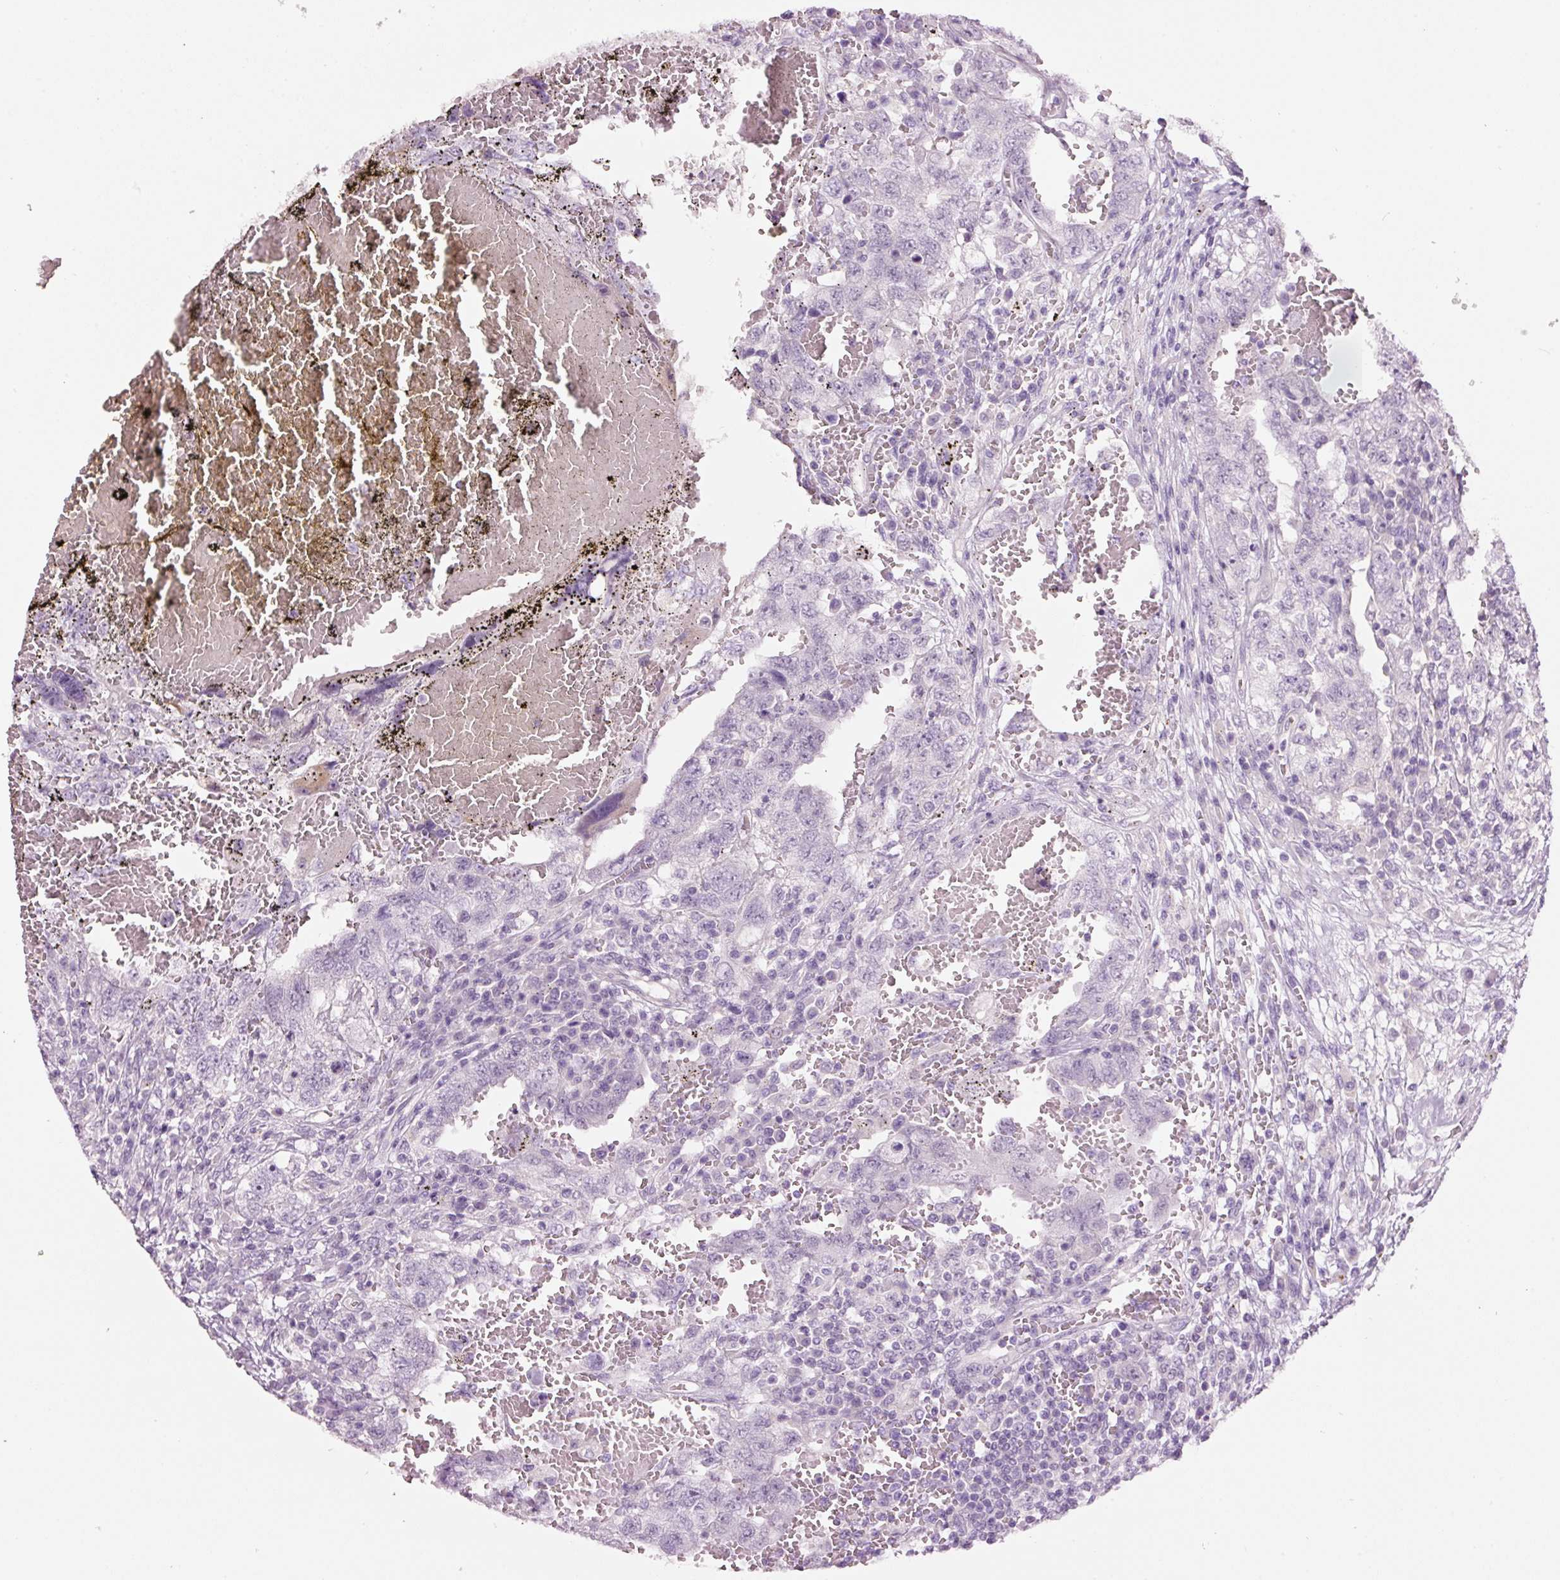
{"staining": {"intensity": "negative", "quantity": "none", "location": "none"}, "tissue": "testis cancer", "cell_type": "Tumor cells", "image_type": "cancer", "snomed": [{"axis": "morphology", "description": "Carcinoma, Embryonal, NOS"}, {"axis": "topography", "description": "Testis"}], "caption": "Tumor cells are negative for protein expression in human testis cancer.", "gene": "GCG", "patient": {"sex": "male", "age": 26}}